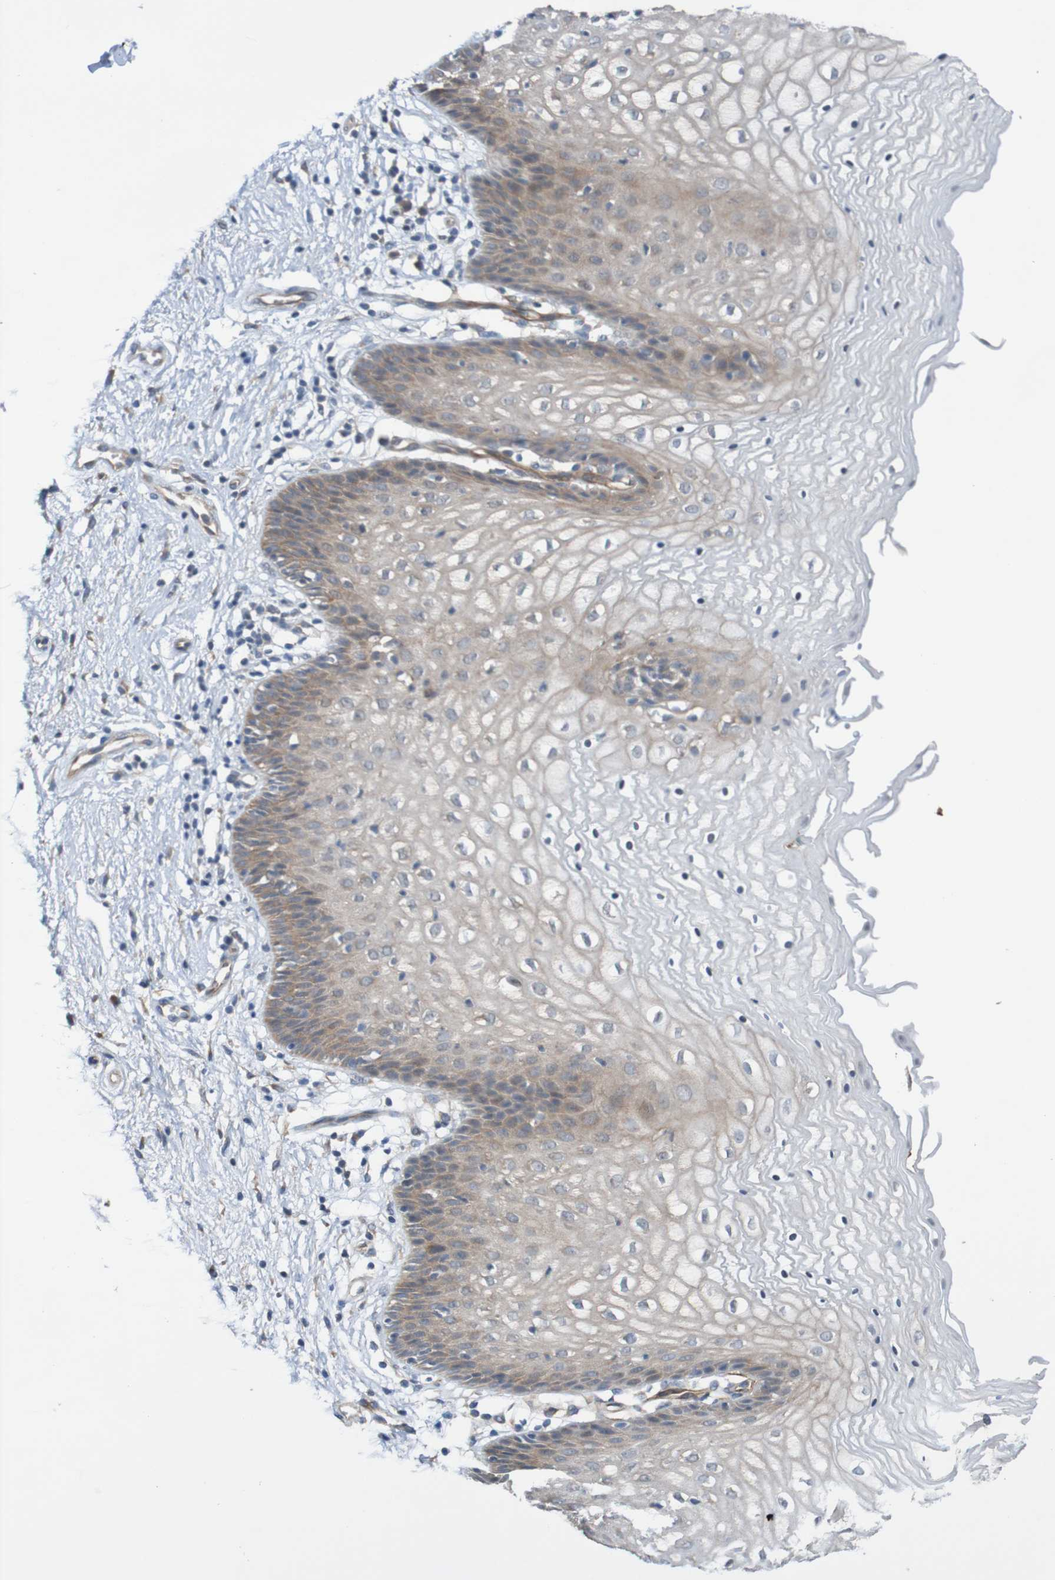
{"staining": {"intensity": "weak", "quantity": "25%-75%", "location": "cytoplasmic/membranous"}, "tissue": "vagina", "cell_type": "Squamous epithelial cells", "image_type": "normal", "snomed": [{"axis": "morphology", "description": "Normal tissue, NOS"}, {"axis": "topography", "description": "Vagina"}], "caption": "Protein staining of benign vagina demonstrates weak cytoplasmic/membranous positivity in approximately 25%-75% of squamous epithelial cells. The staining was performed using DAB, with brown indicating positive protein expression. Nuclei are stained blue with hematoxylin.", "gene": "ST8SIA6", "patient": {"sex": "female", "age": 34}}